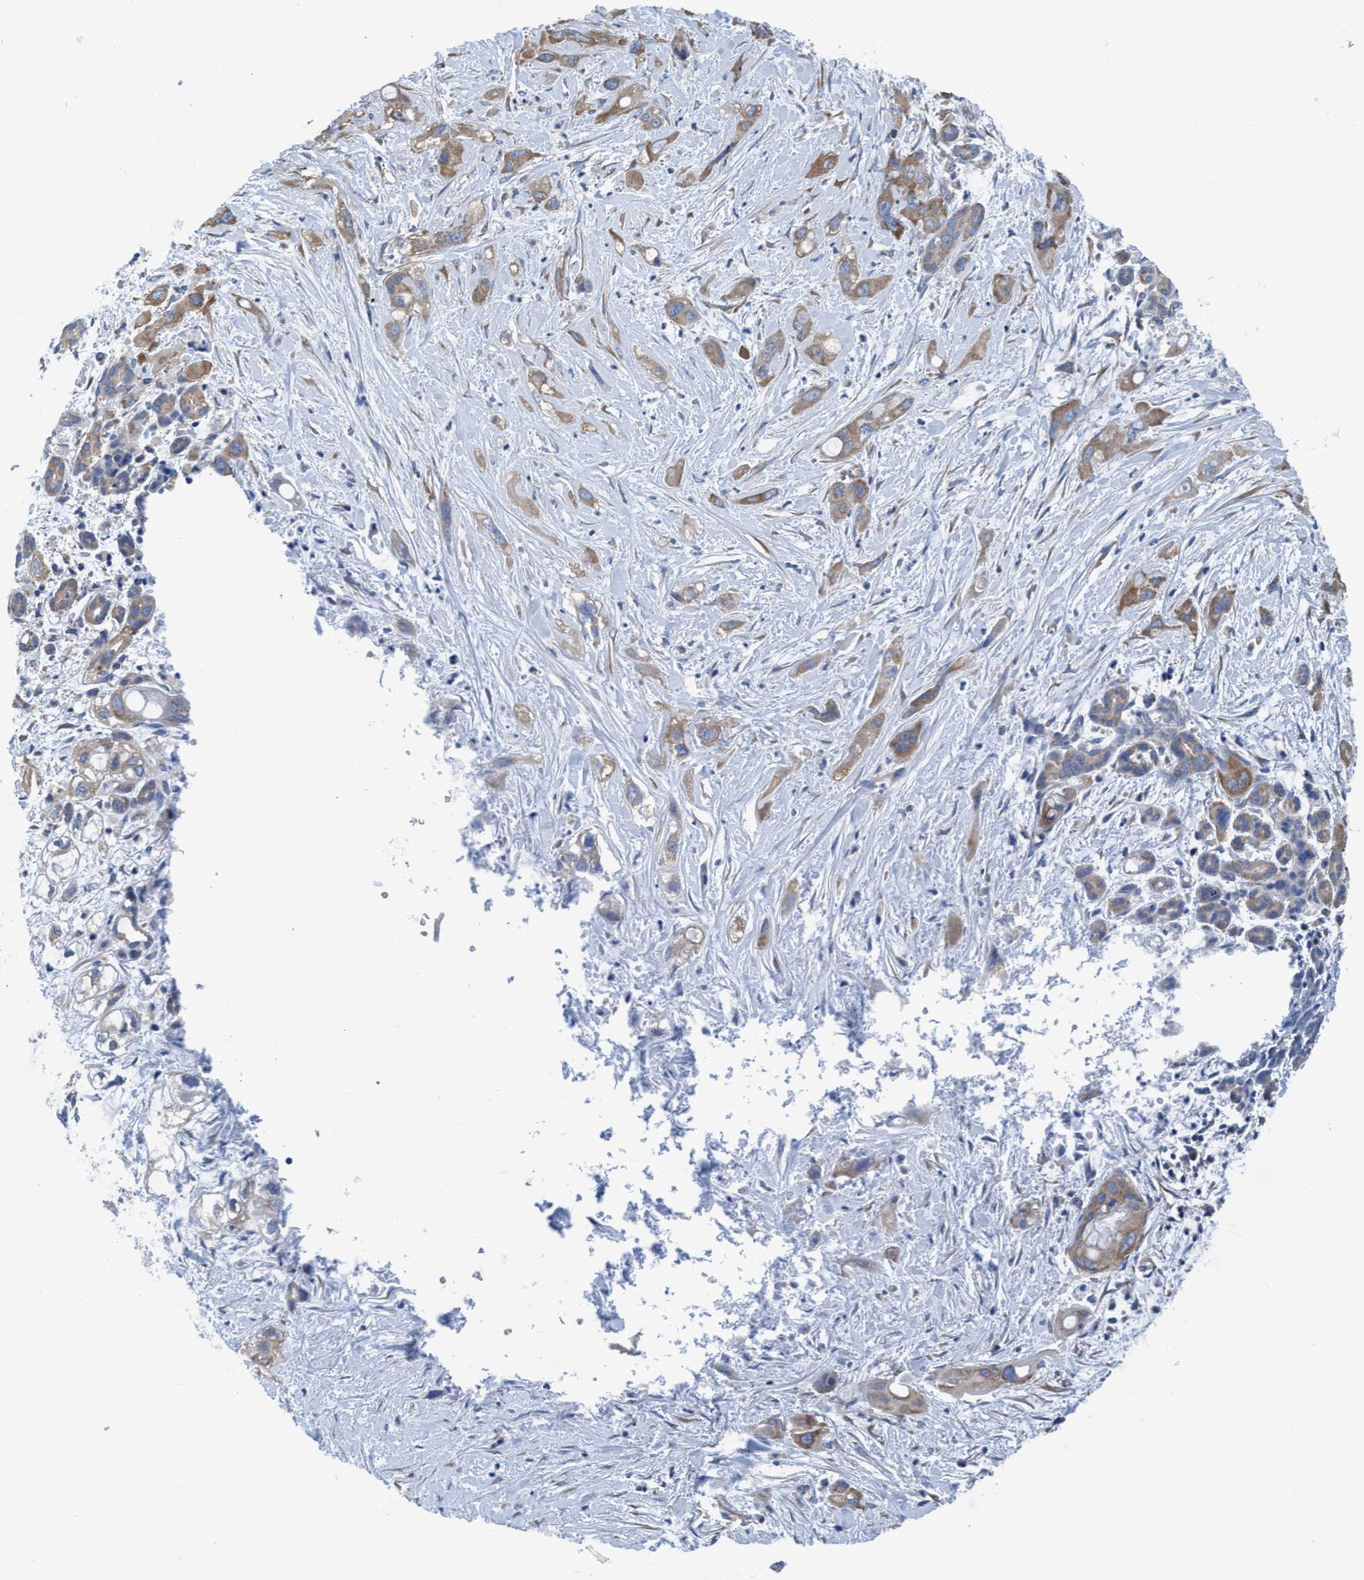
{"staining": {"intensity": "weak", "quantity": ">75%", "location": "cytoplasmic/membranous"}, "tissue": "pancreatic cancer", "cell_type": "Tumor cells", "image_type": "cancer", "snomed": [{"axis": "morphology", "description": "Adenocarcinoma, NOS"}, {"axis": "topography", "description": "Pancreas"}], "caption": "About >75% of tumor cells in pancreatic adenocarcinoma exhibit weak cytoplasmic/membranous protein expression as visualized by brown immunohistochemical staining.", "gene": "NMT1", "patient": {"sex": "male", "age": 59}}